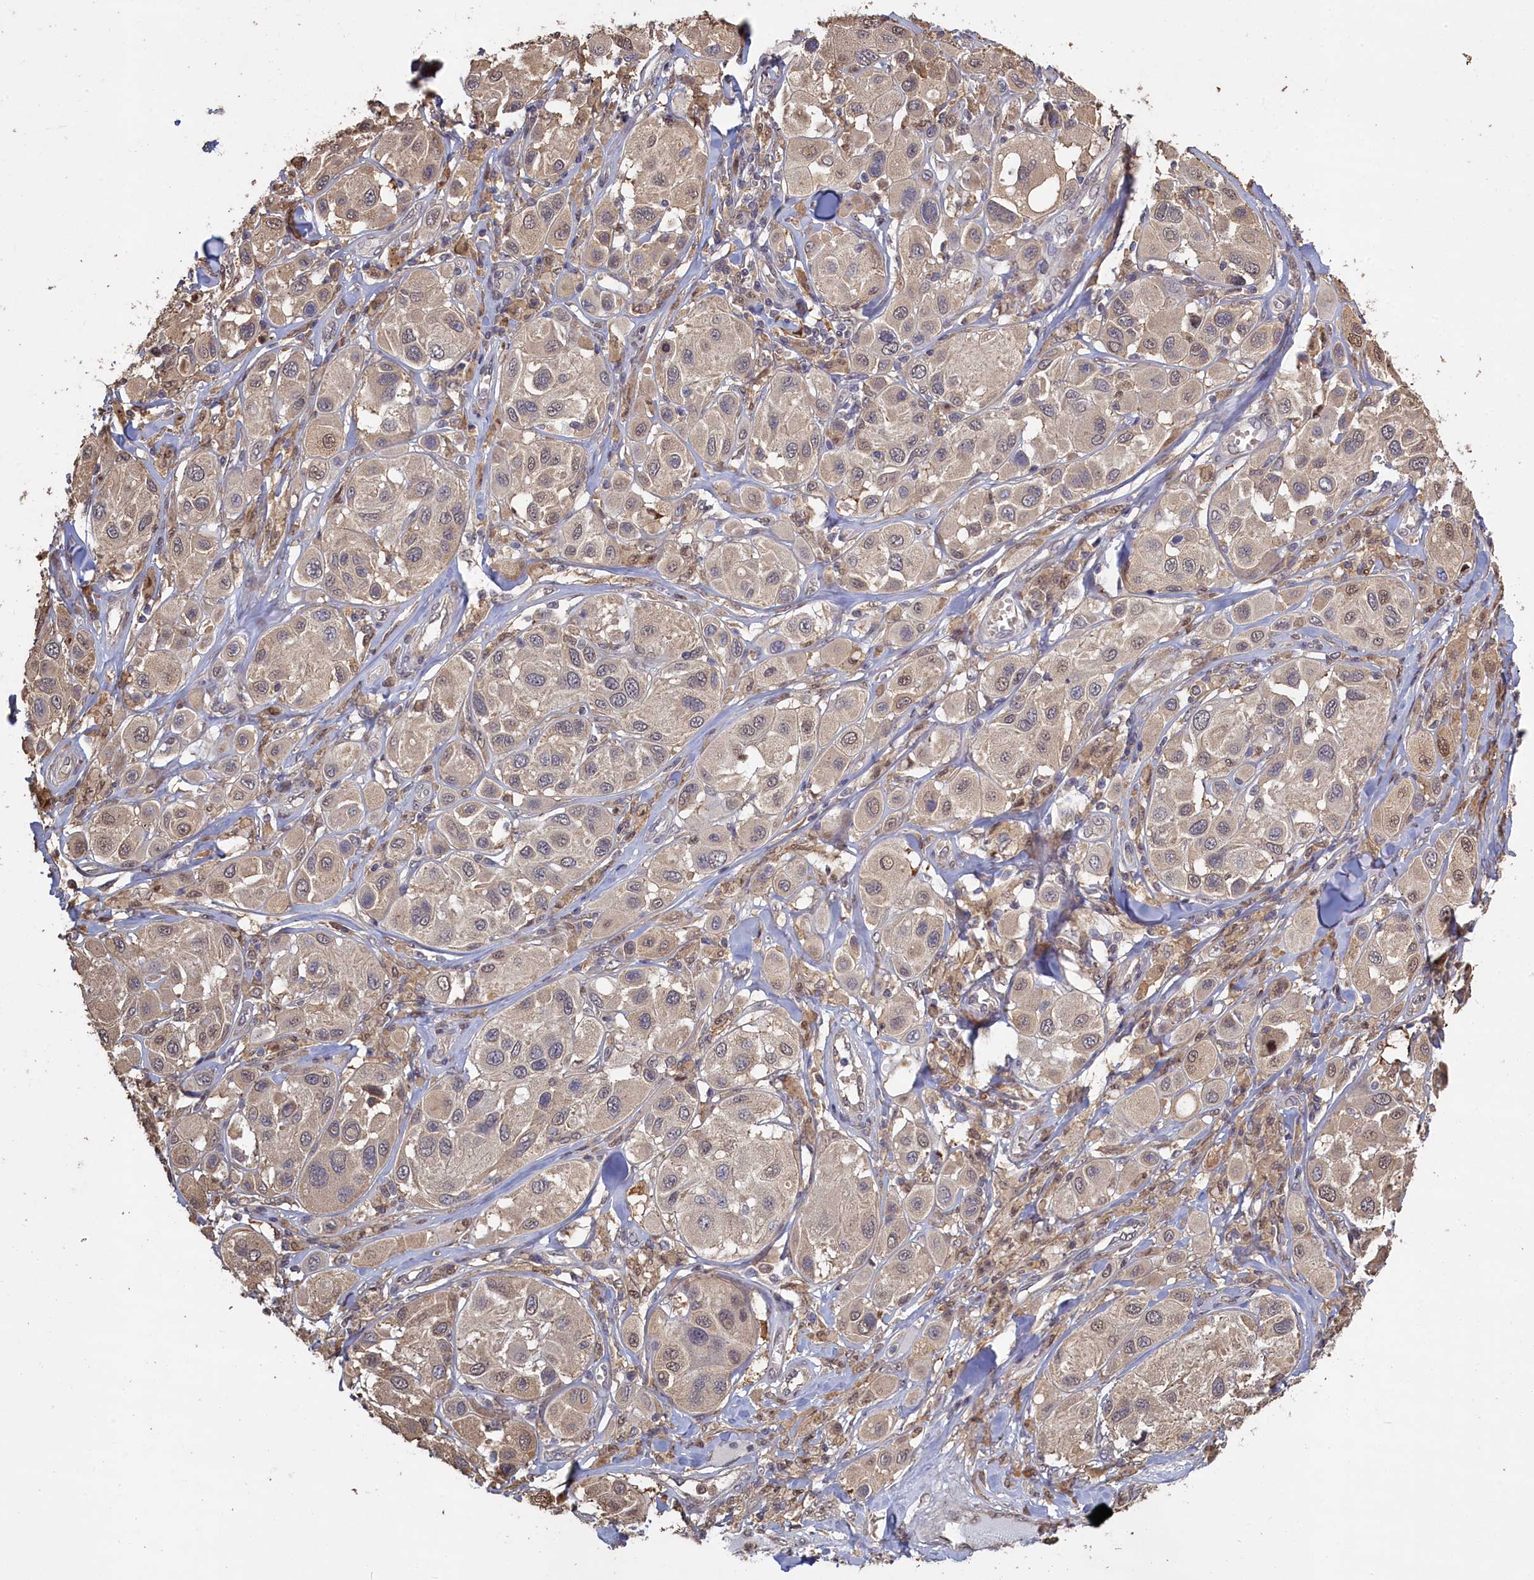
{"staining": {"intensity": "weak", "quantity": "25%-75%", "location": "nuclear"}, "tissue": "melanoma", "cell_type": "Tumor cells", "image_type": "cancer", "snomed": [{"axis": "morphology", "description": "Malignant melanoma, Metastatic site"}, {"axis": "topography", "description": "Skin"}], "caption": "Protein staining reveals weak nuclear positivity in approximately 25%-75% of tumor cells in melanoma. The staining was performed using DAB (3,3'-diaminobenzidine), with brown indicating positive protein expression. Nuclei are stained blue with hematoxylin.", "gene": "UCHL3", "patient": {"sex": "male", "age": 41}}